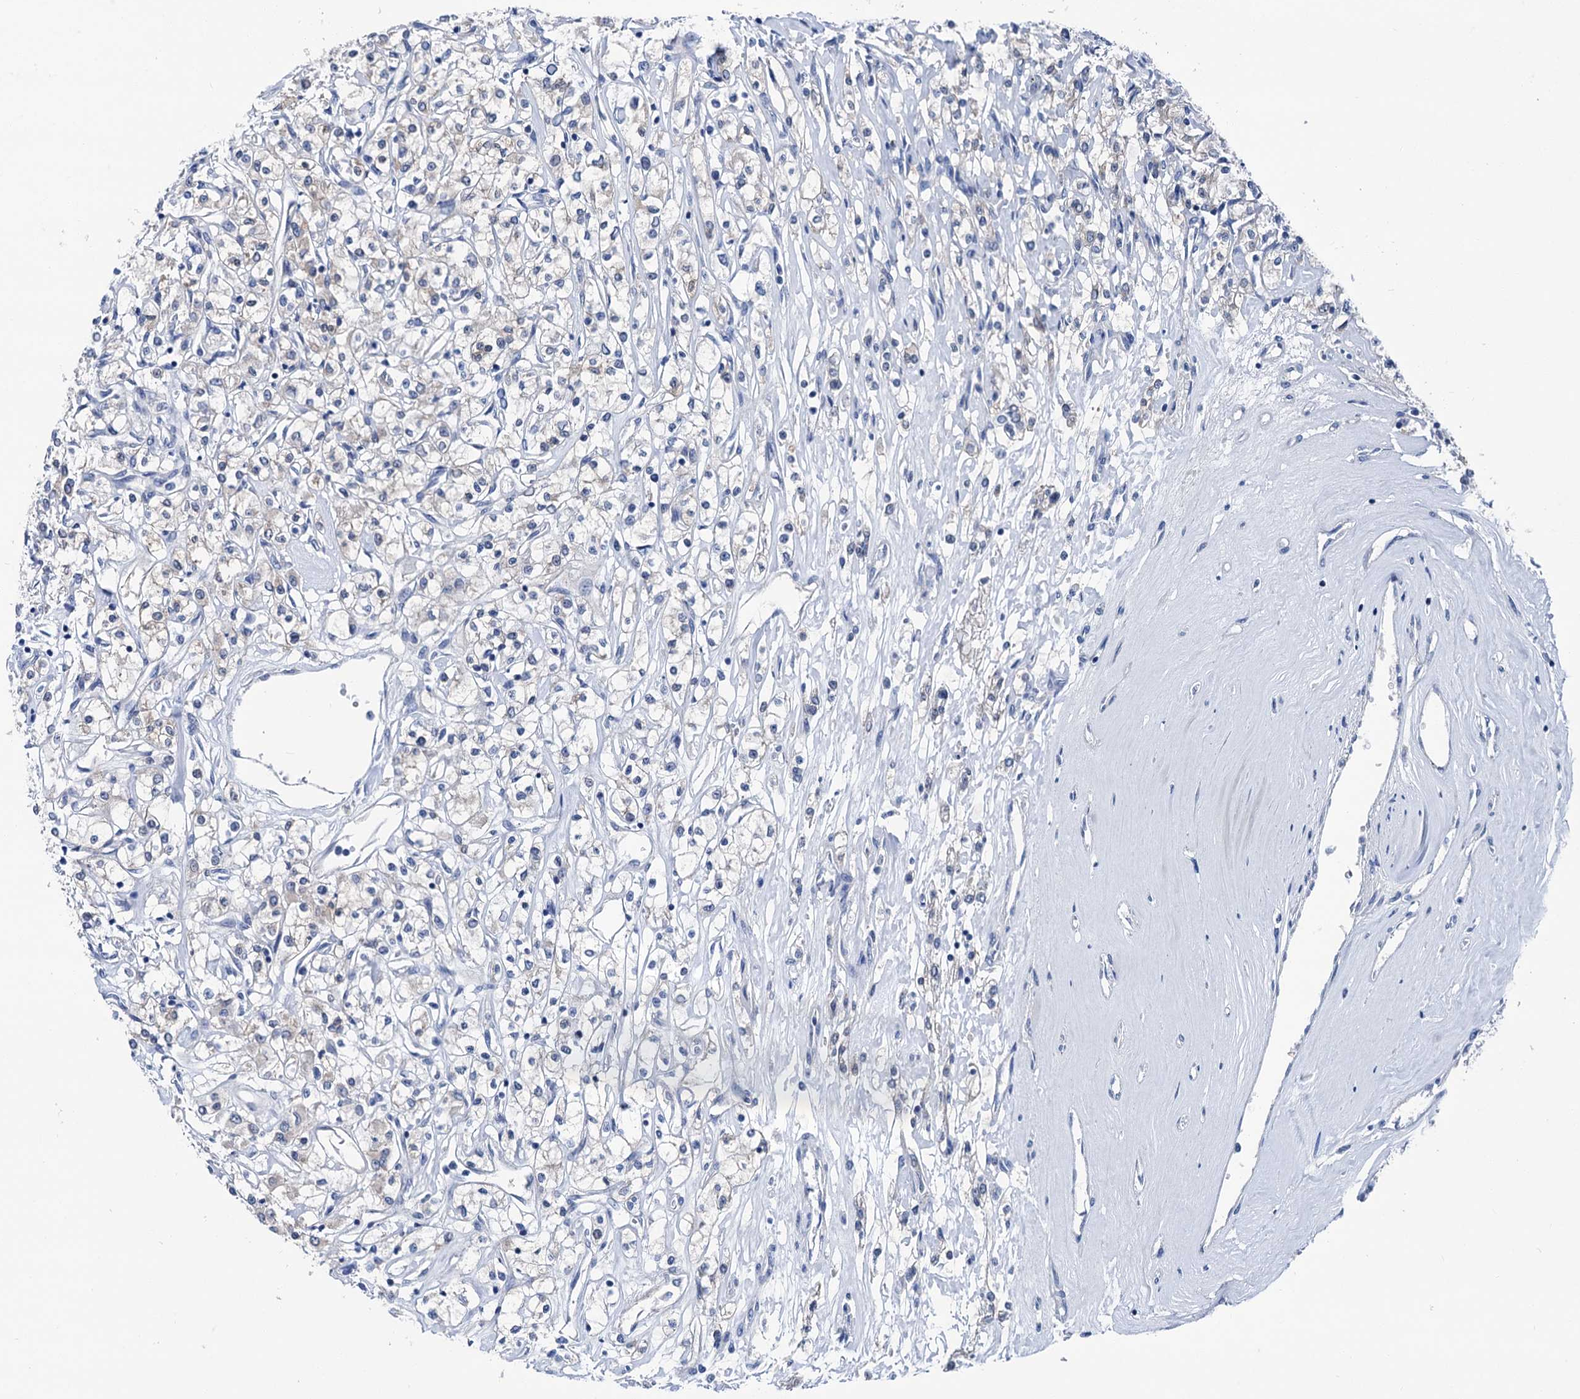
{"staining": {"intensity": "negative", "quantity": "none", "location": "none"}, "tissue": "renal cancer", "cell_type": "Tumor cells", "image_type": "cancer", "snomed": [{"axis": "morphology", "description": "Adenocarcinoma, NOS"}, {"axis": "topography", "description": "Kidney"}], "caption": "IHC micrograph of human renal cancer (adenocarcinoma) stained for a protein (brown), which exhibits no staining in tumor cells.", "gene": "GLO1", "patient": {"sex": "female", "age": 59}}